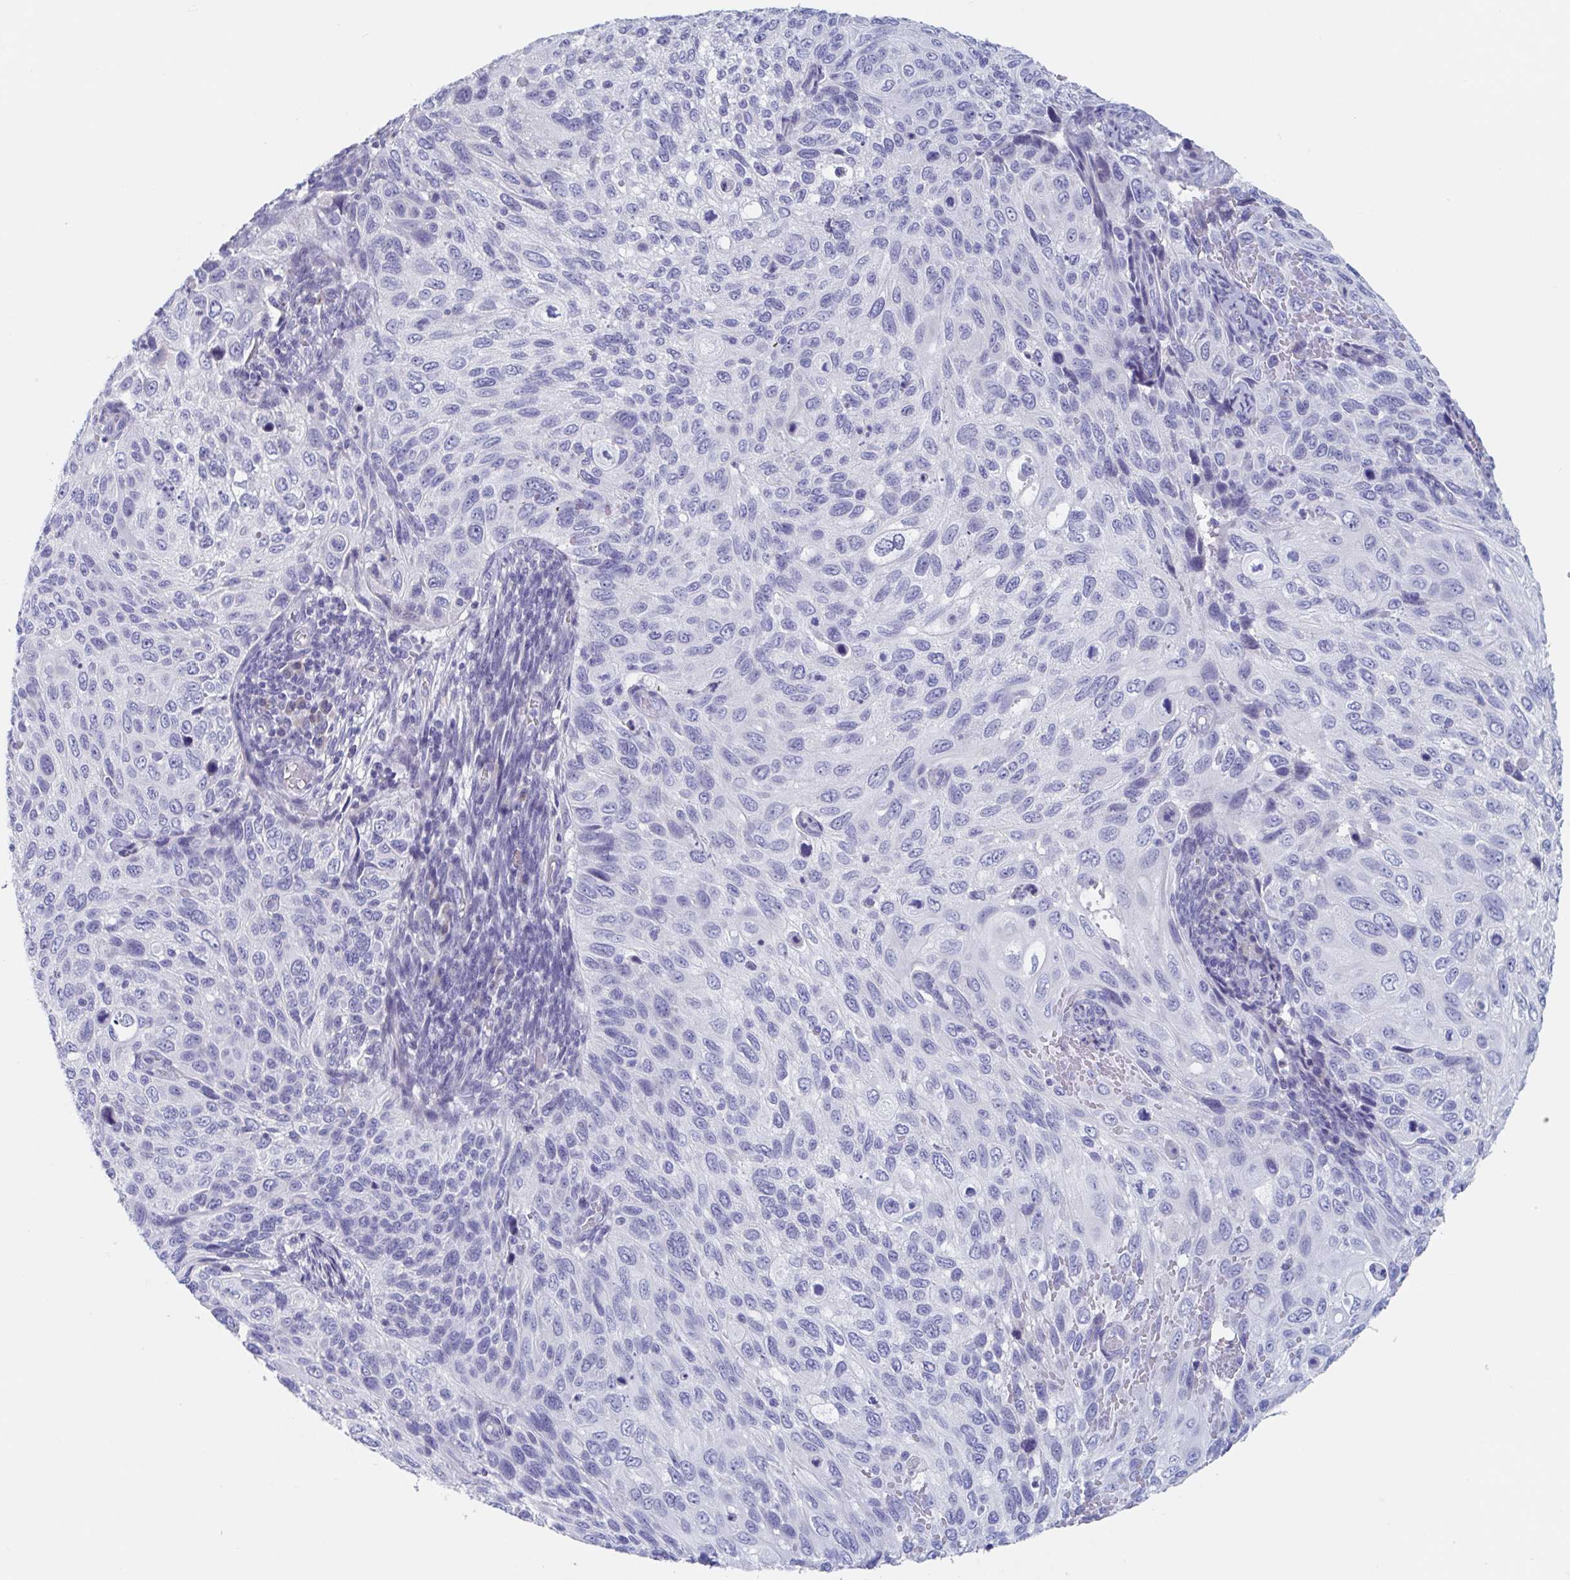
{"staining": {"intensity": "negative", "quantity": "none", "location": "none"}, "tissue": "cervical cancer", "cell_type": "Tumor cells", "image_type": "cancer", "snomed": [{"axis": "morphology", "description": "Squamous cell carcinoma, NOS"}, {"axis": "topography", "description": "Cervix"}], "caption": "Tumor cells are negative for protein expression in human cervical cancer (squamous cell carcinoma).", "gene": "DPEP3", "patient": {"sex": "female", "age": 70}}